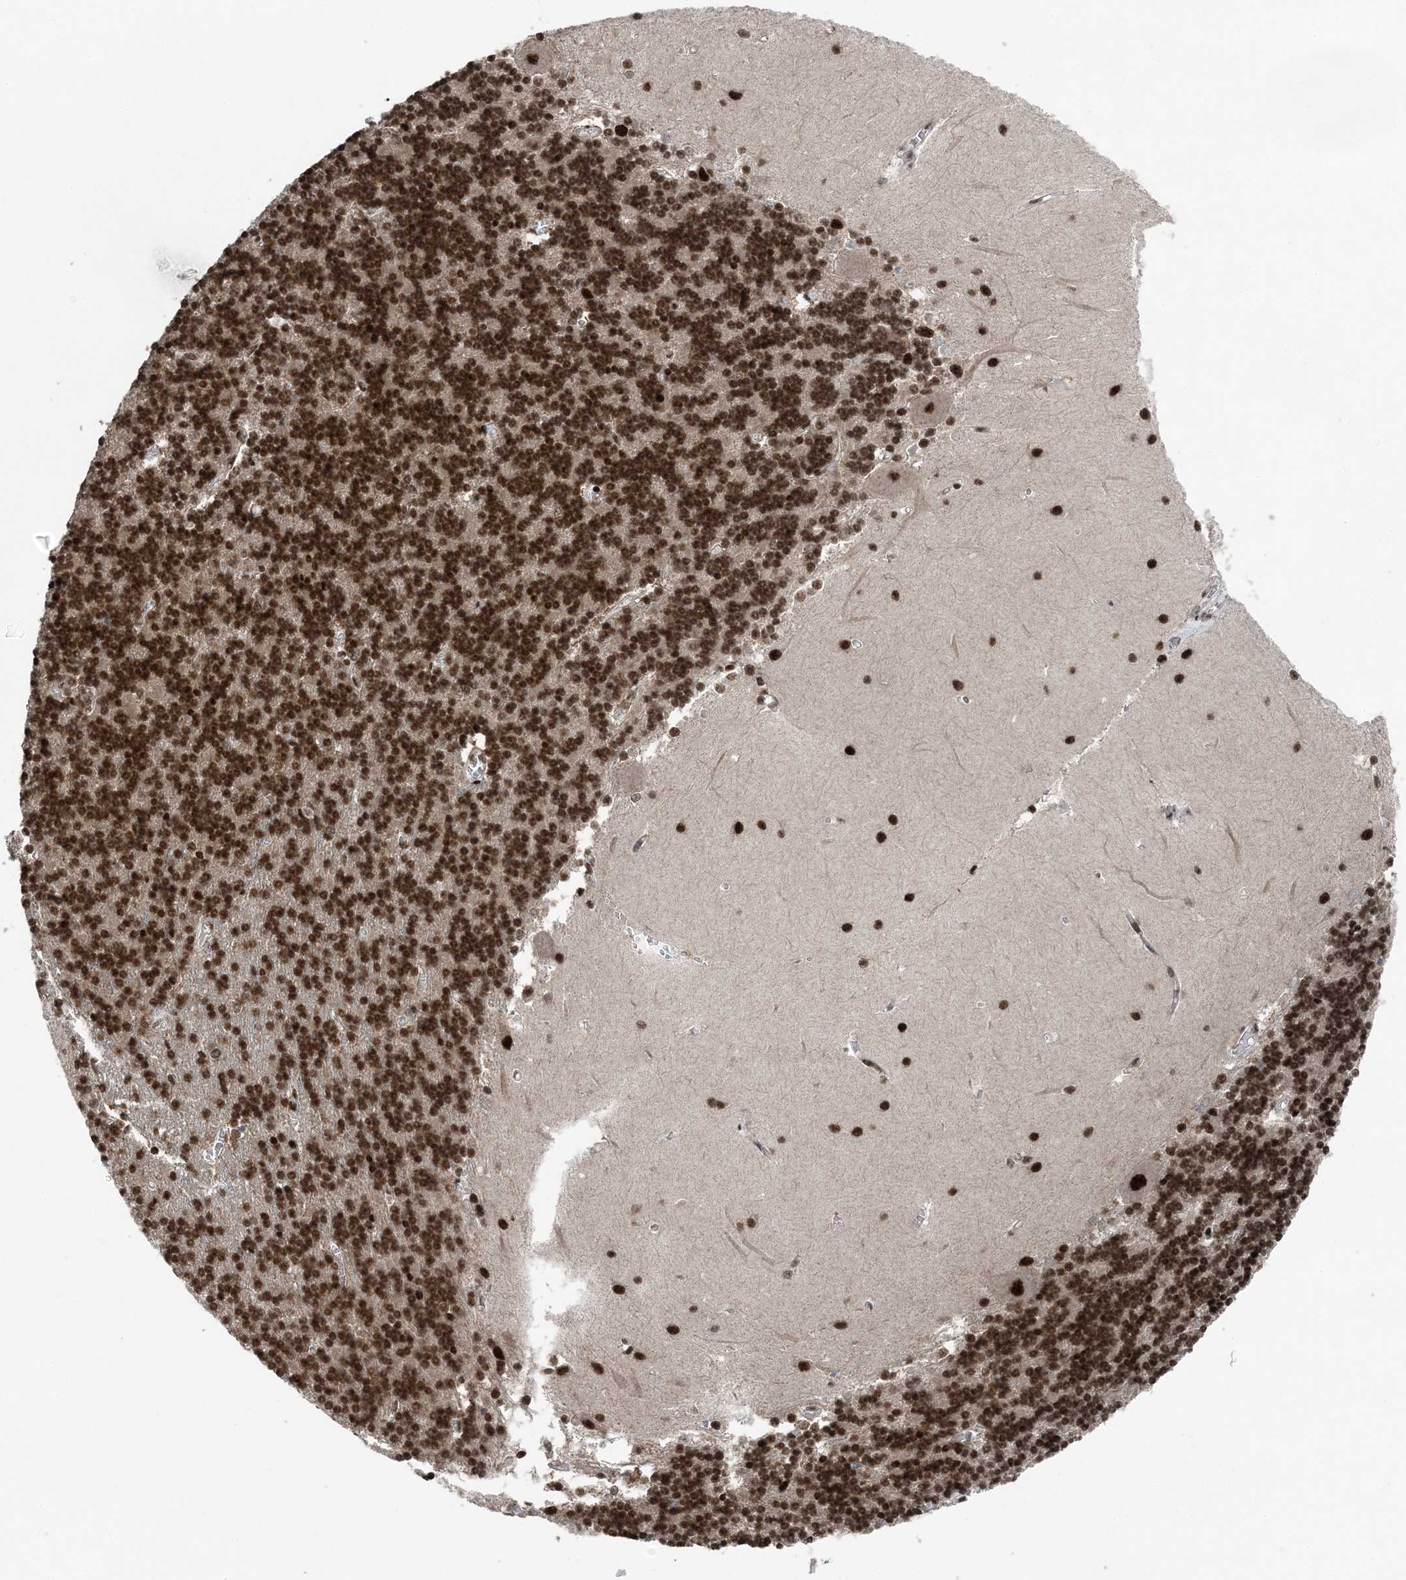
{"staining": {"intensity": "strong", "quantity": ">75%", "location": "nuclear"}, "tissue": "cerebellum", "cell_type": "Cells in granular layer", "image_type": "normal", "snomed": [{"axis": "morphology", "description": "Normal tissue, NOS"}, {"axis": "topography", "description": "Cerebellum"}], "caption": "Cells in granular layer exhibit high levels of strong nuclear positivity in about >75% of cells in normal human cerebellum. (DAB IHC with brightfield microscopy, high magnification).", "gene": "YTHDC1", "patient": {"sex": "male", "age": 37}}